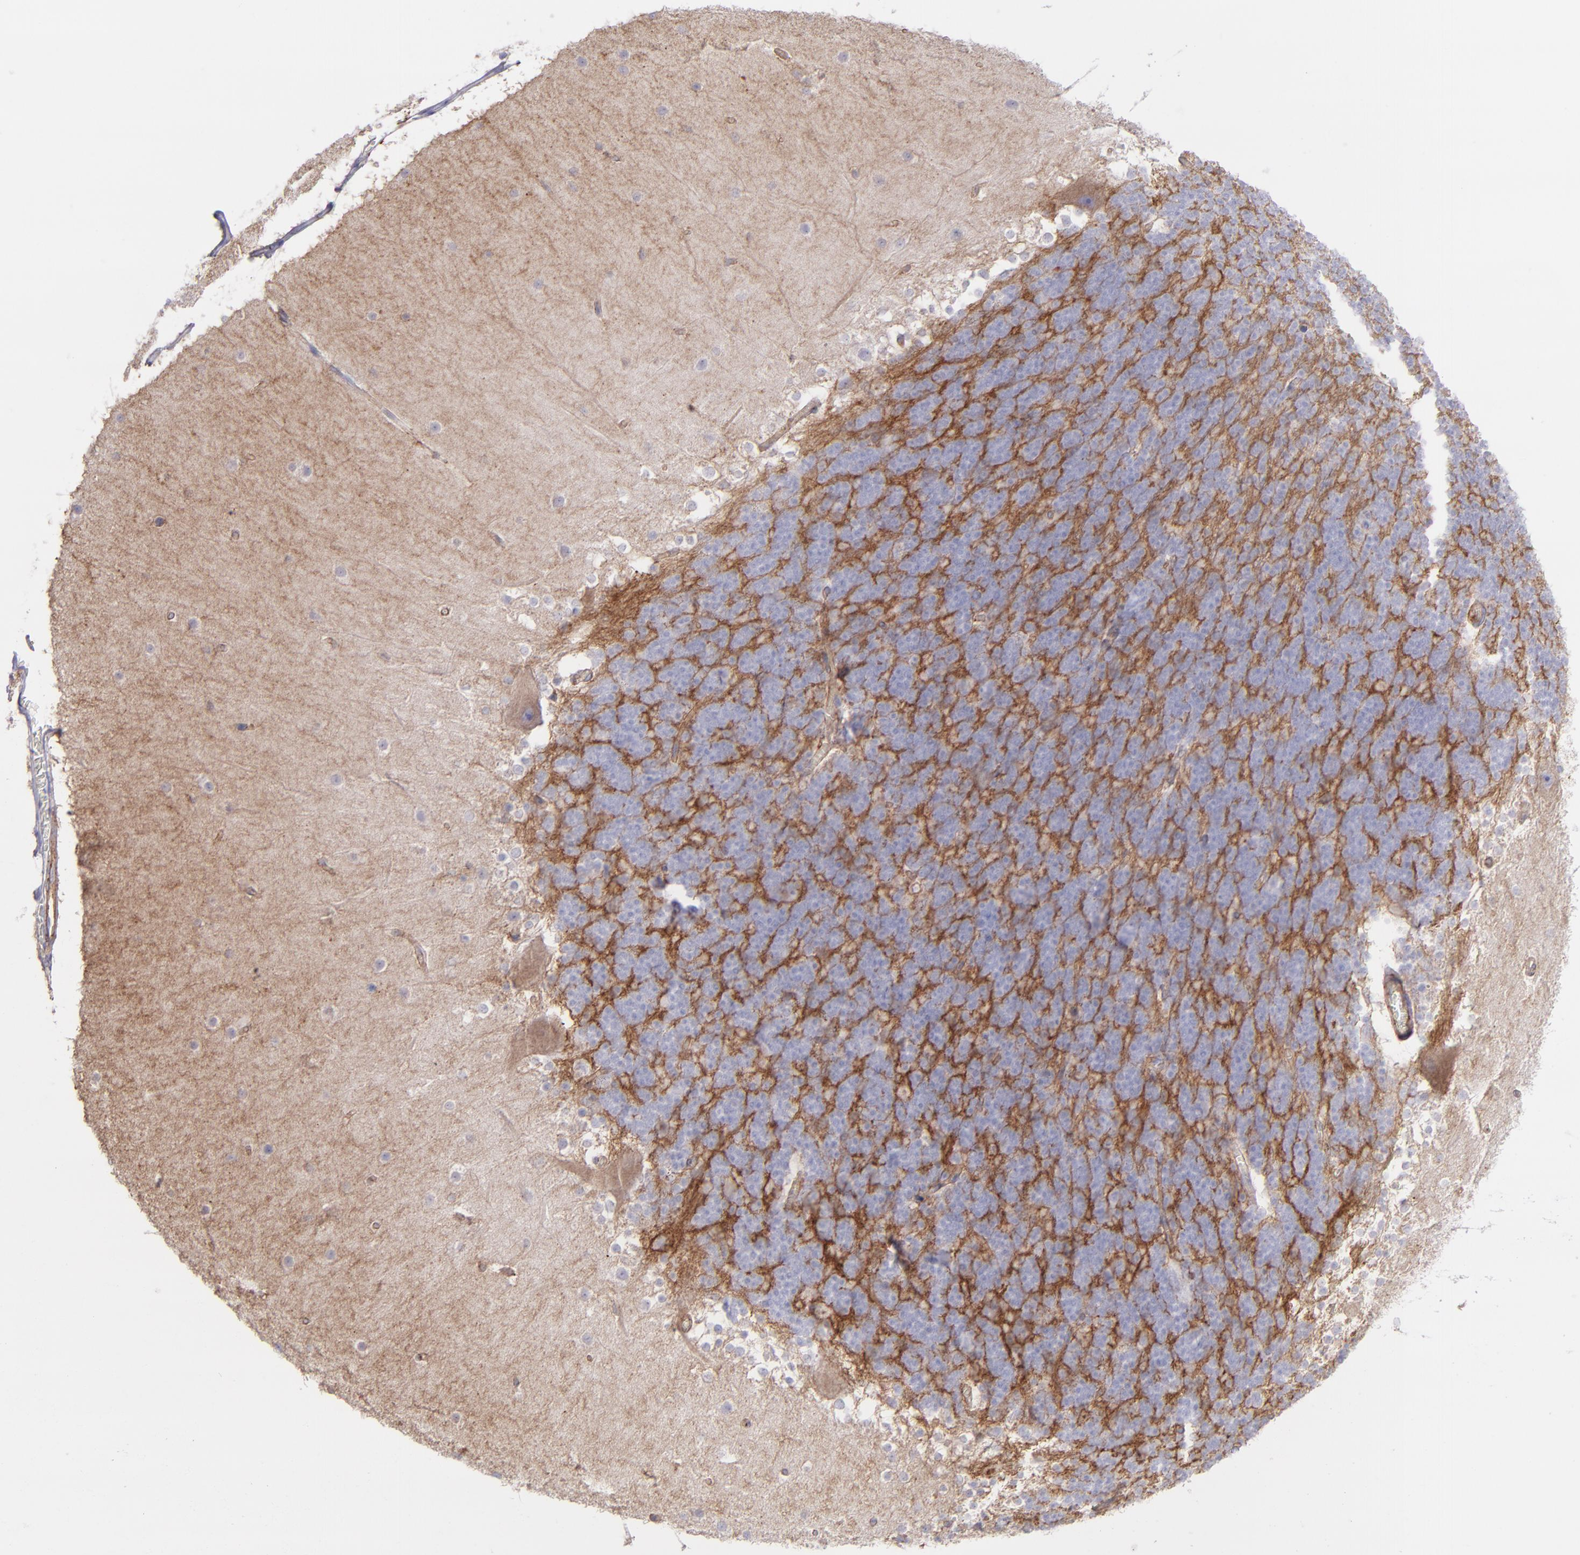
{"staining": {"intensity": "strong", "quantity": "25%-75%", "location": "cytoplasmic/membranous"}, "tissue": "cerebellum", "cell_type": "Cells in granular layer", "image_type": "normal", "snomed": [{"axis": "morphology", "description": "Normal tissue, NOS"}, {"axis": "topography", "description": "Cerebellum"}], "caption": "About 25%-75% of cells in granular layer in normal cerebellum demonstrate strong cytoplasmic/membranous protein expression as visualized by brown immunohistochemical staining.", "gene": "ITGAV", "patient": {"sex": "female", "age": 19}}